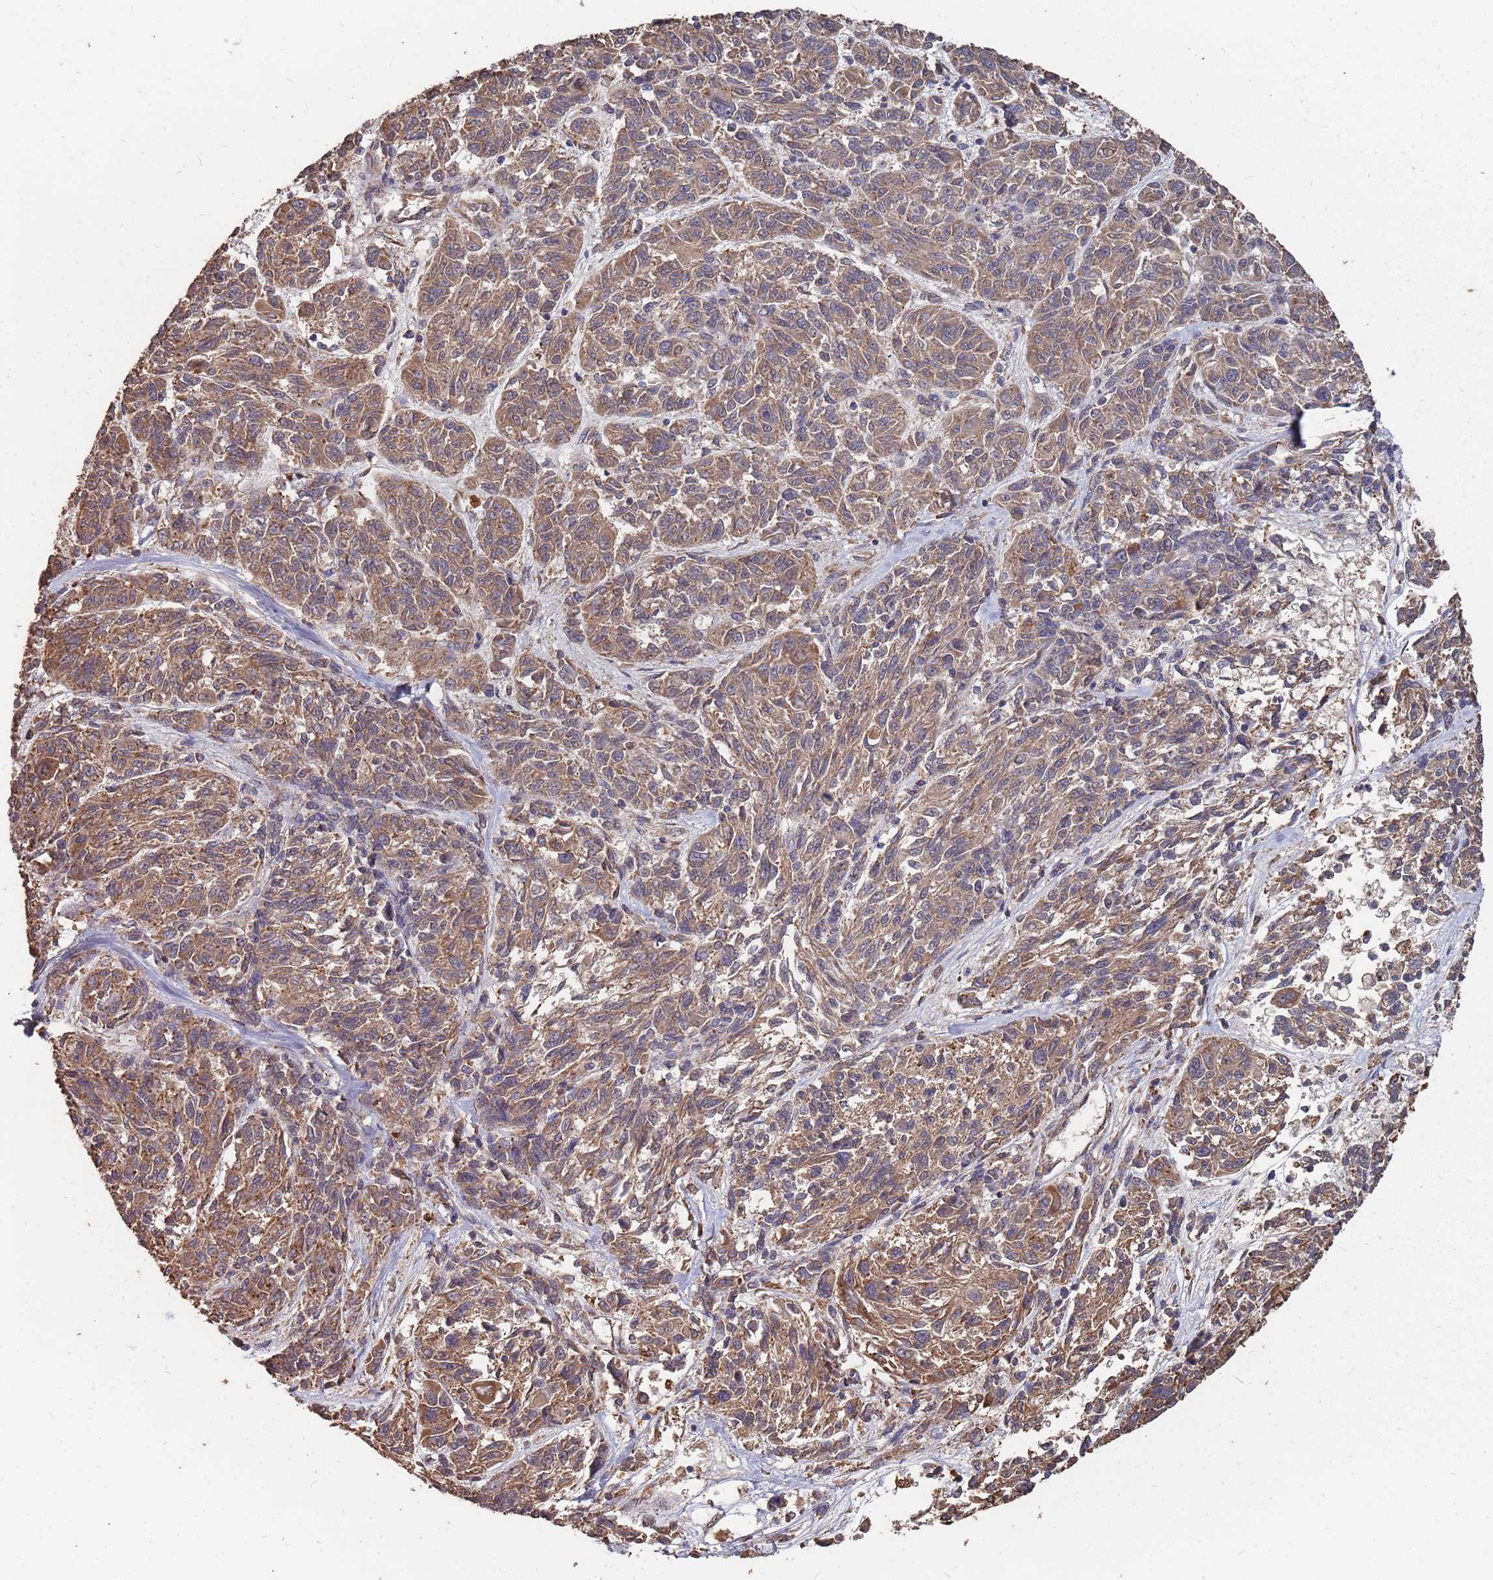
{"staining": {"intensity": "moderate", "quantity": ">75%", "location": "cytoplasmic/membranous"}, "tissue": "melanoma", "cell_type": "Tumor cells", "image_type": "cancer", "snomed": [{"axis": "morphology", "description": "Malignant melanoma, NOS"}, {"axis": "topography", "description": "Skin"}], "caption": "Human malignant melanoma stained with a brown dye shows moderate cytoplasmic/membranous positive positivity in approximately >75% of tumor cells.", "gene": "ATG5", "patient": {"sex": "male", "age": 53}}